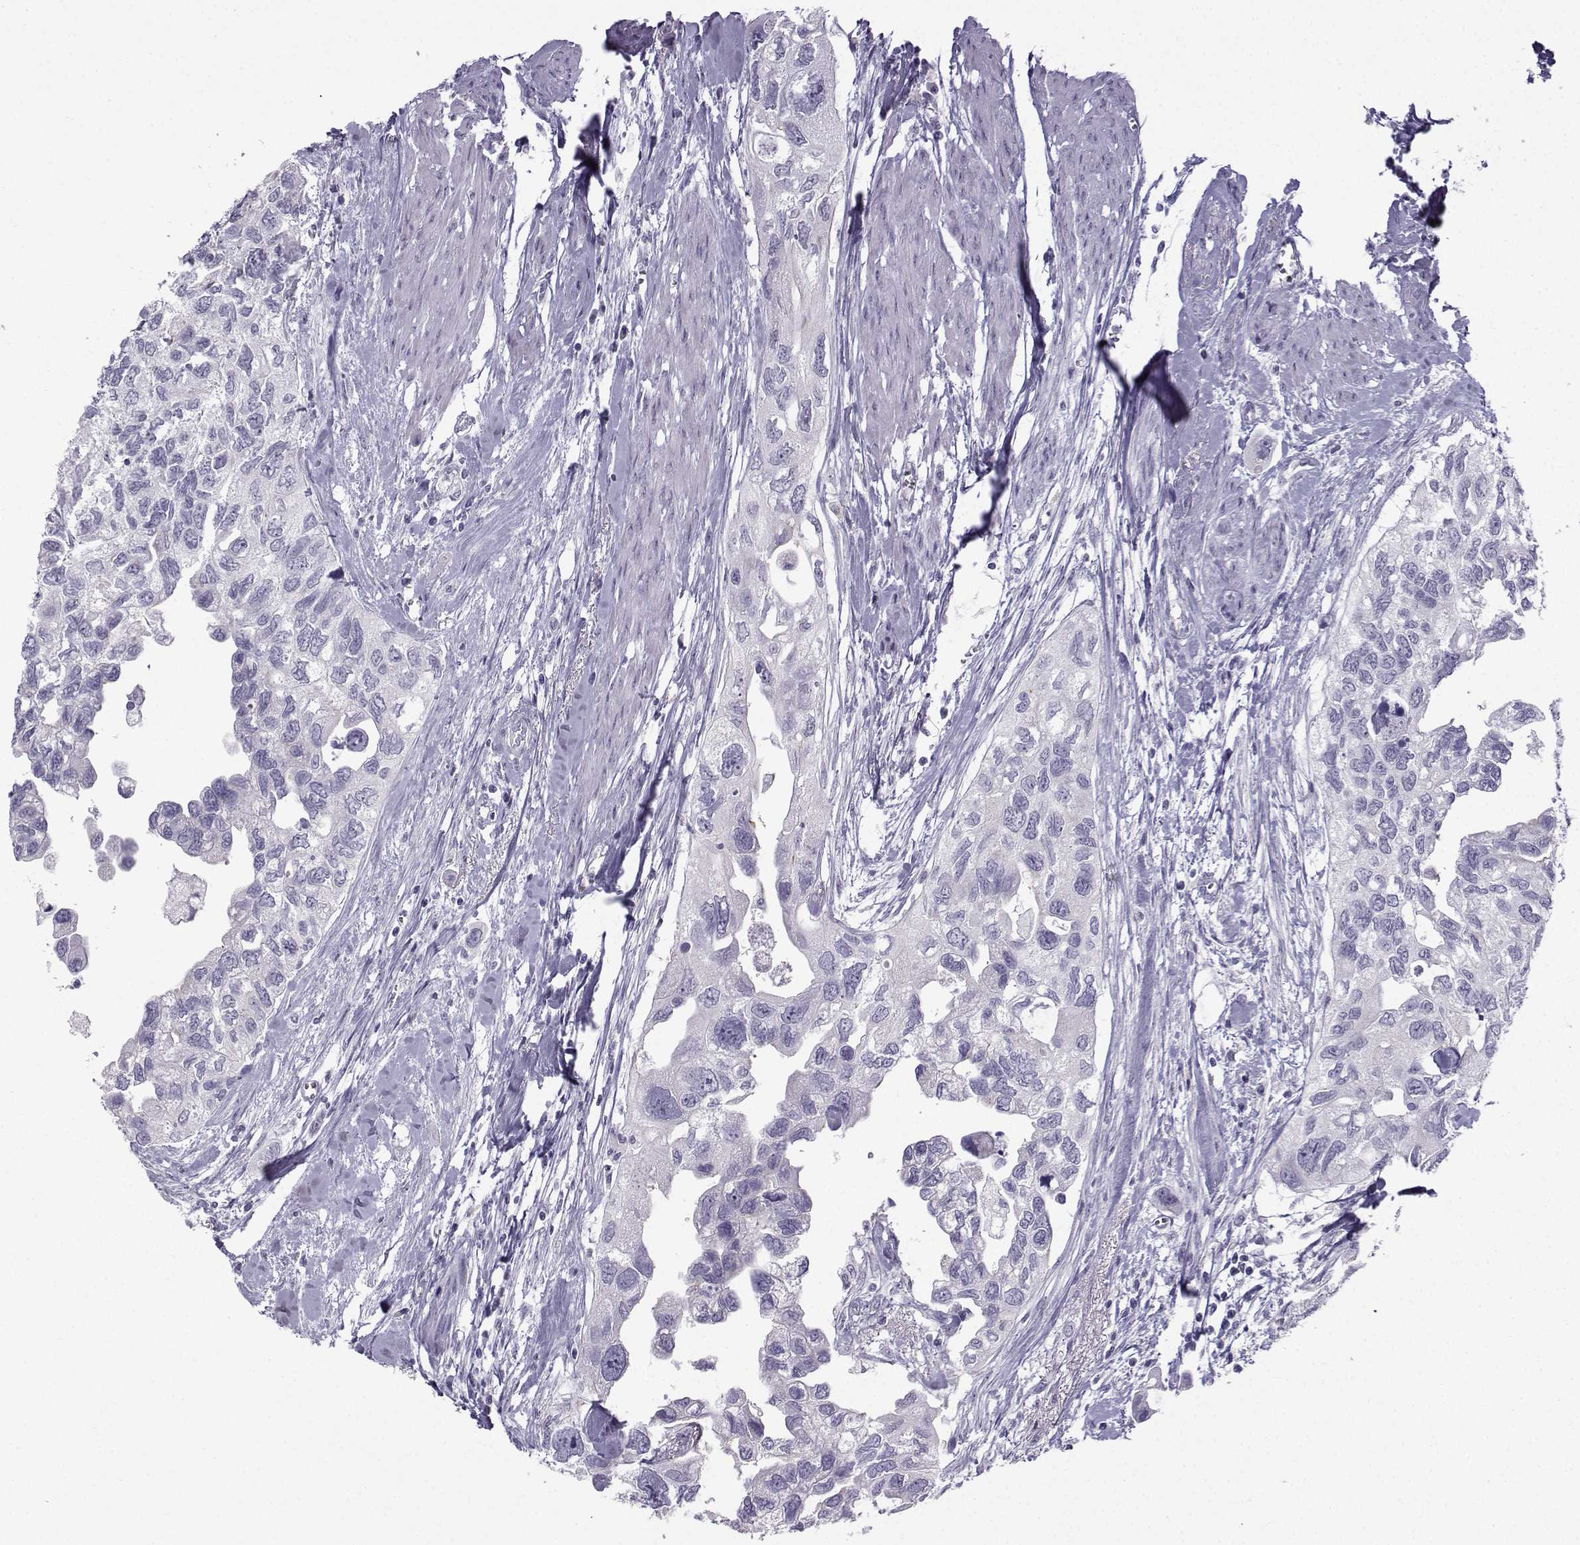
{"staining": {"intensity": "negative", "quantity": "none", "location": "none"}, "tissue": "urothelial cancer", "cell_type": "Tumor cells", "image_type": "cancer", "snomed": [{"axis": "morphology", "description": "Urothelial carcinoma, High grade"}, {"axis": "topography", "description": "Urinary bladder"}], "caption": "IHC of human urothelial cancer shows no positivity in tumor cells.", "gene": "ZBTB8B", "patient": {"sex": "male", "age": 59}}